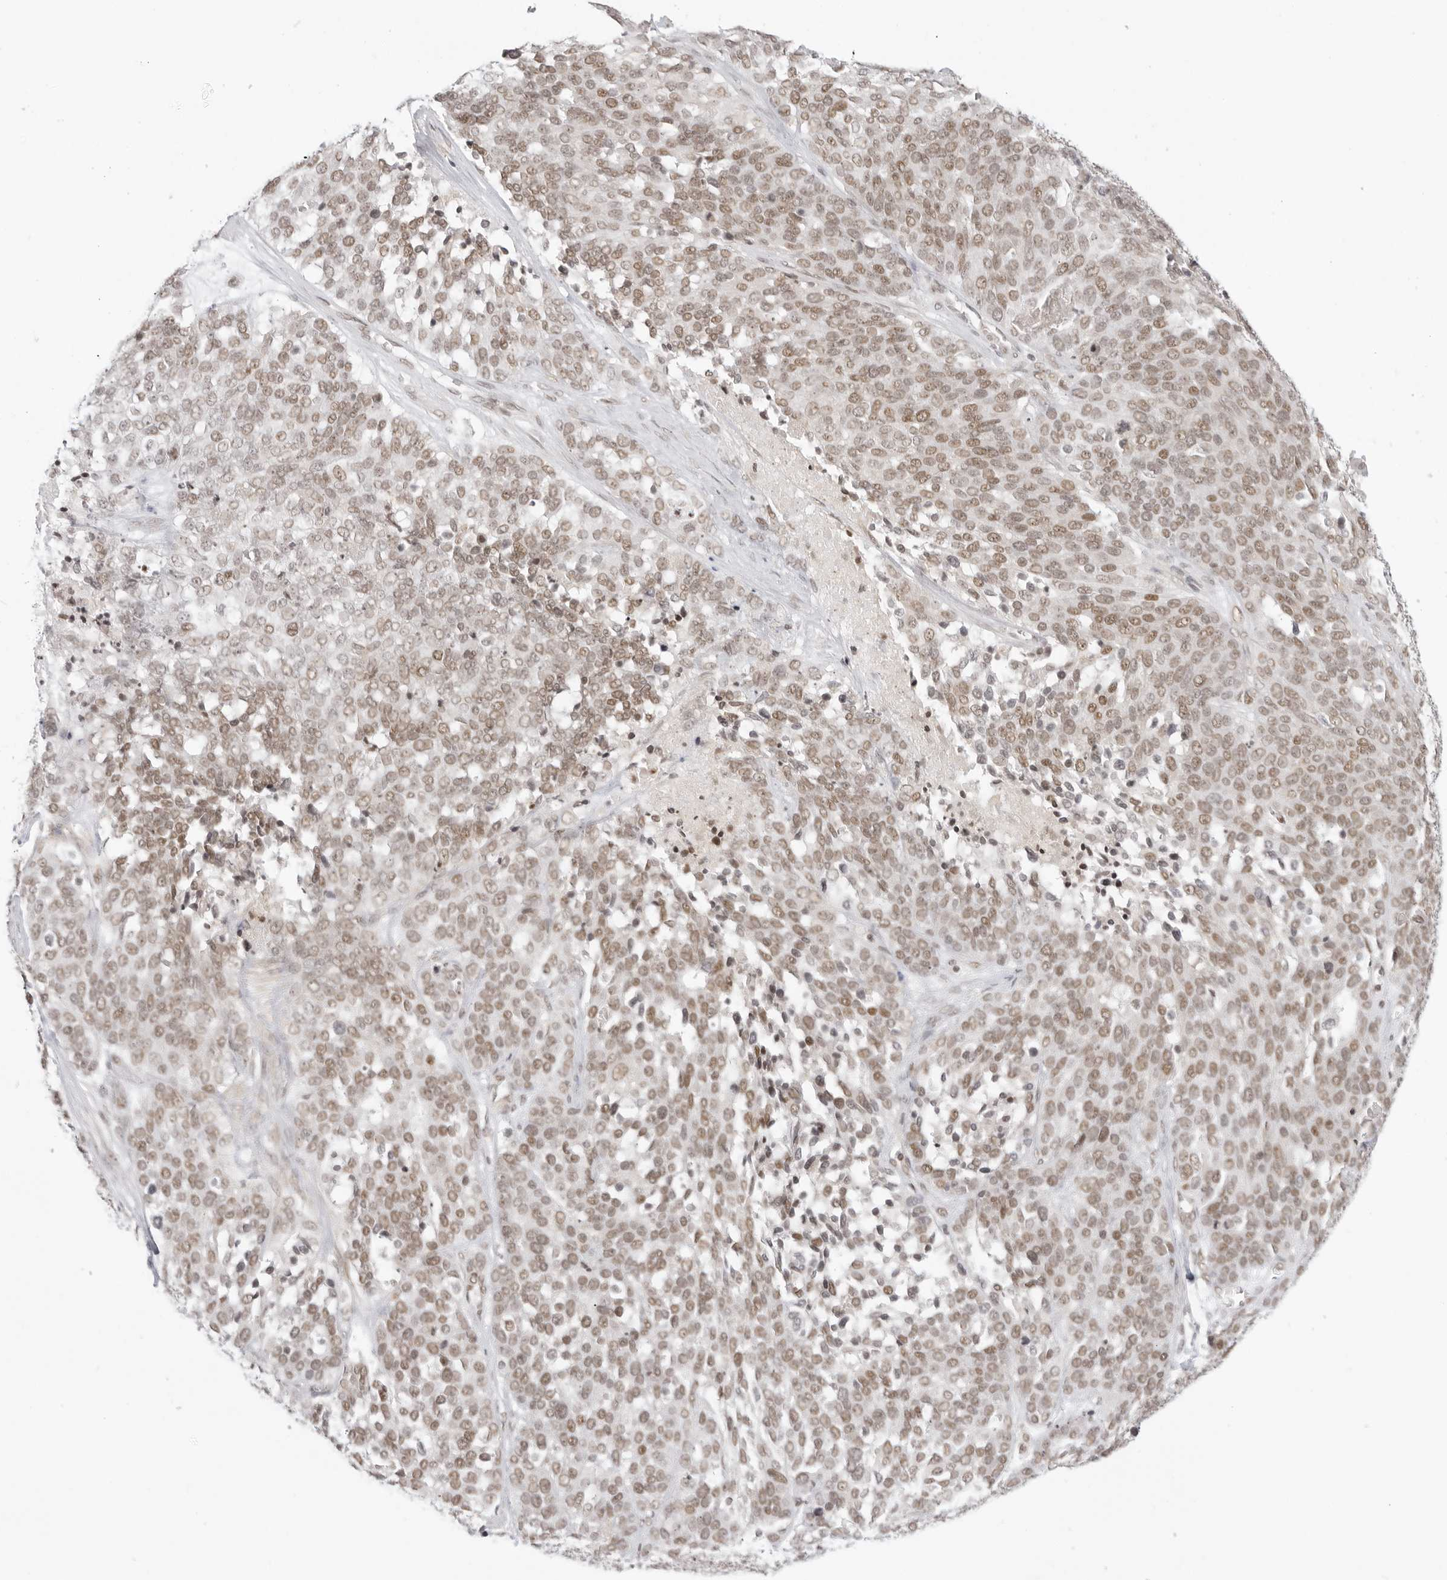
{"staining": {"intensity": "moderate", "quantity": ">75%", "location": "nuclear"}, "tissue": "ovarian cancer", "cell_type": "Tumor cells", "image_type": "cancer", "snomed": [{"axis": "morphology", "description": "Cystadenocarcinoma, serous, NOS"}, {"axis": "topography", "description": "Ovary"}], "caption": "The photomicrograph exhibits staining of serous cystadenocarcinoma (ovarian), revealing moderate nuclear protein positivity (brown color) within tumor cells.", "gene": "TCIM", "patient": {"sex": "female", "age": 44}}